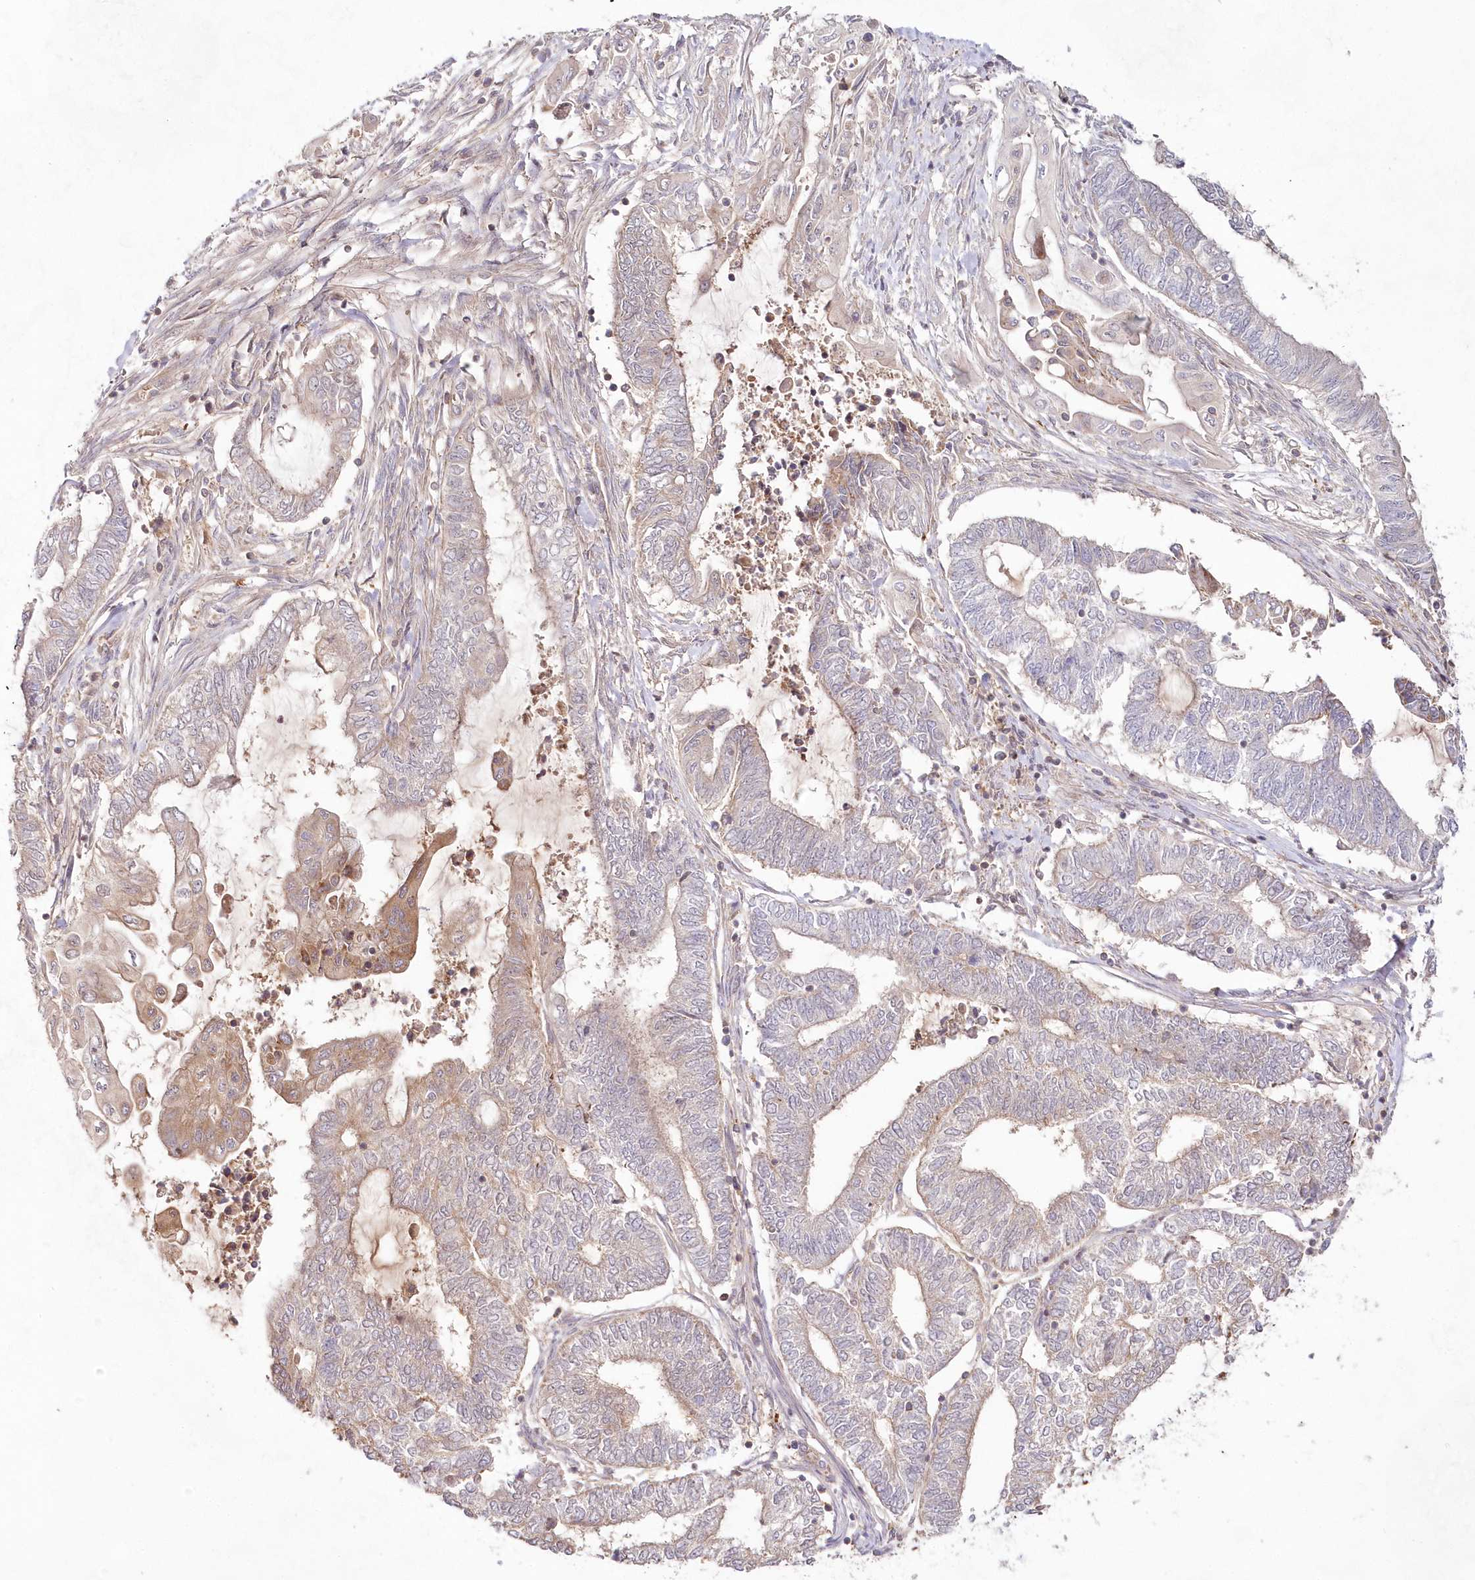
{"staining": {"intensity": "weak", "quantity": "<25%", "location": "cytoplasmic/membranous"}, "tissue": "endometrial cancer", "cell_type": "Tumor cells", "image_type": "cancer", "snomed": [{"axis": "morphology", "description": "Adenocarcinoma, NOS"}, {"axis": "topography", "description": "Uterus"}, {"axis": "topography", "description": "Endometrium"}], "caption": "Endometrial adenocarcinoma was stained to show a protein in brown. There is no significant expression in tumor cells.", "gene": "IMPA1", "patient": {"sex": "female", "age": 70}}